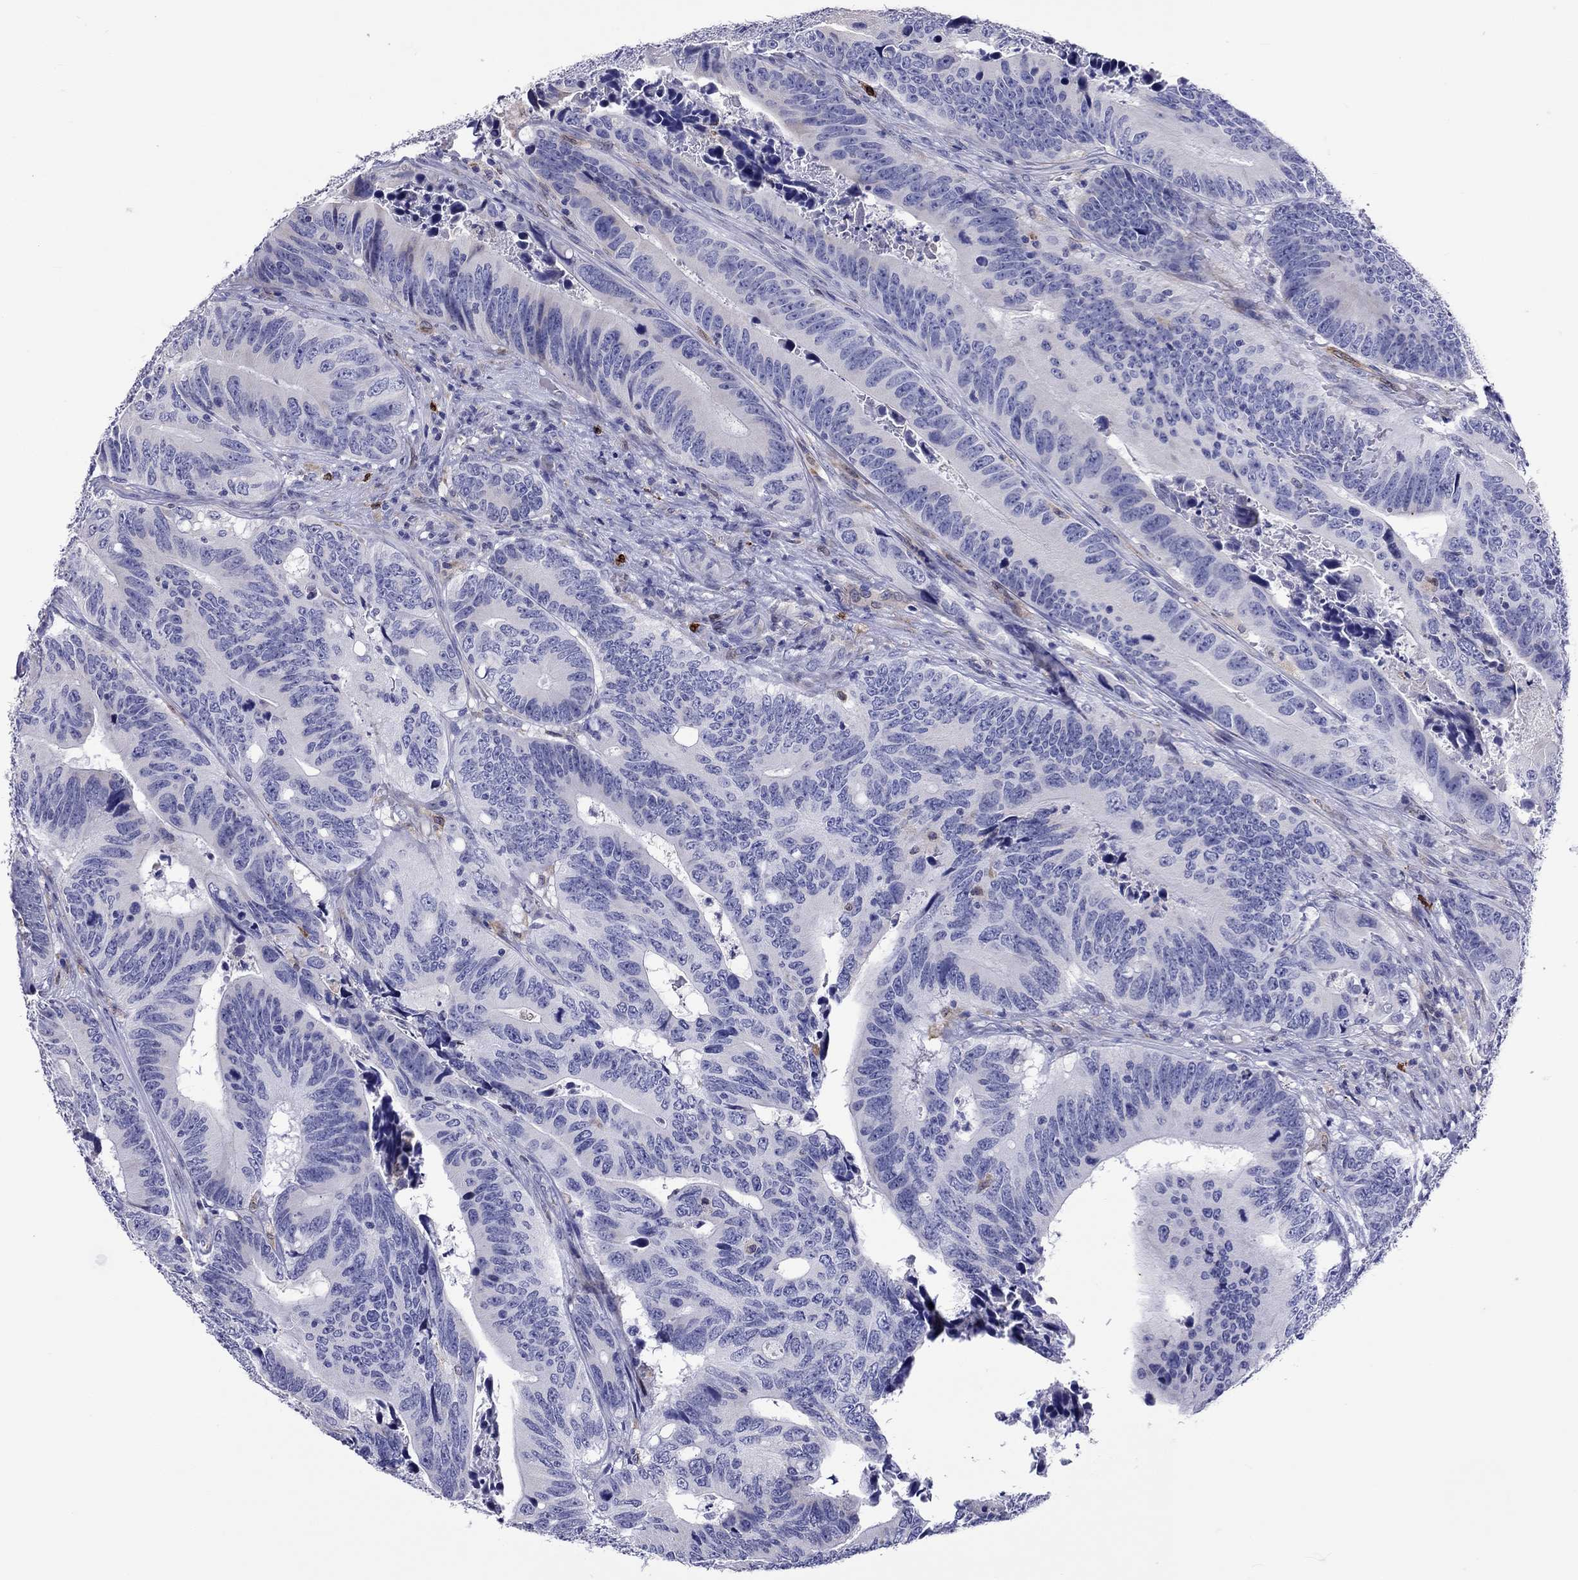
{"staining": {"intensity": "negative", "quantity": "none", "location": "none"}, "tissue": "colorectal cancer", "cell_type": "Tumor cells", "image_type": "cancer", "snomed": [{"axis": "morphology", "description": "Adenocarcinoma, NOS"}, {"axis": "topography", "description": "Colon"}], "caption": "There is no significant positivity in tumor cells of colorectal cancer.", "gene": "ADORA2A", "patient": {"sex": "female", "age": 90}}